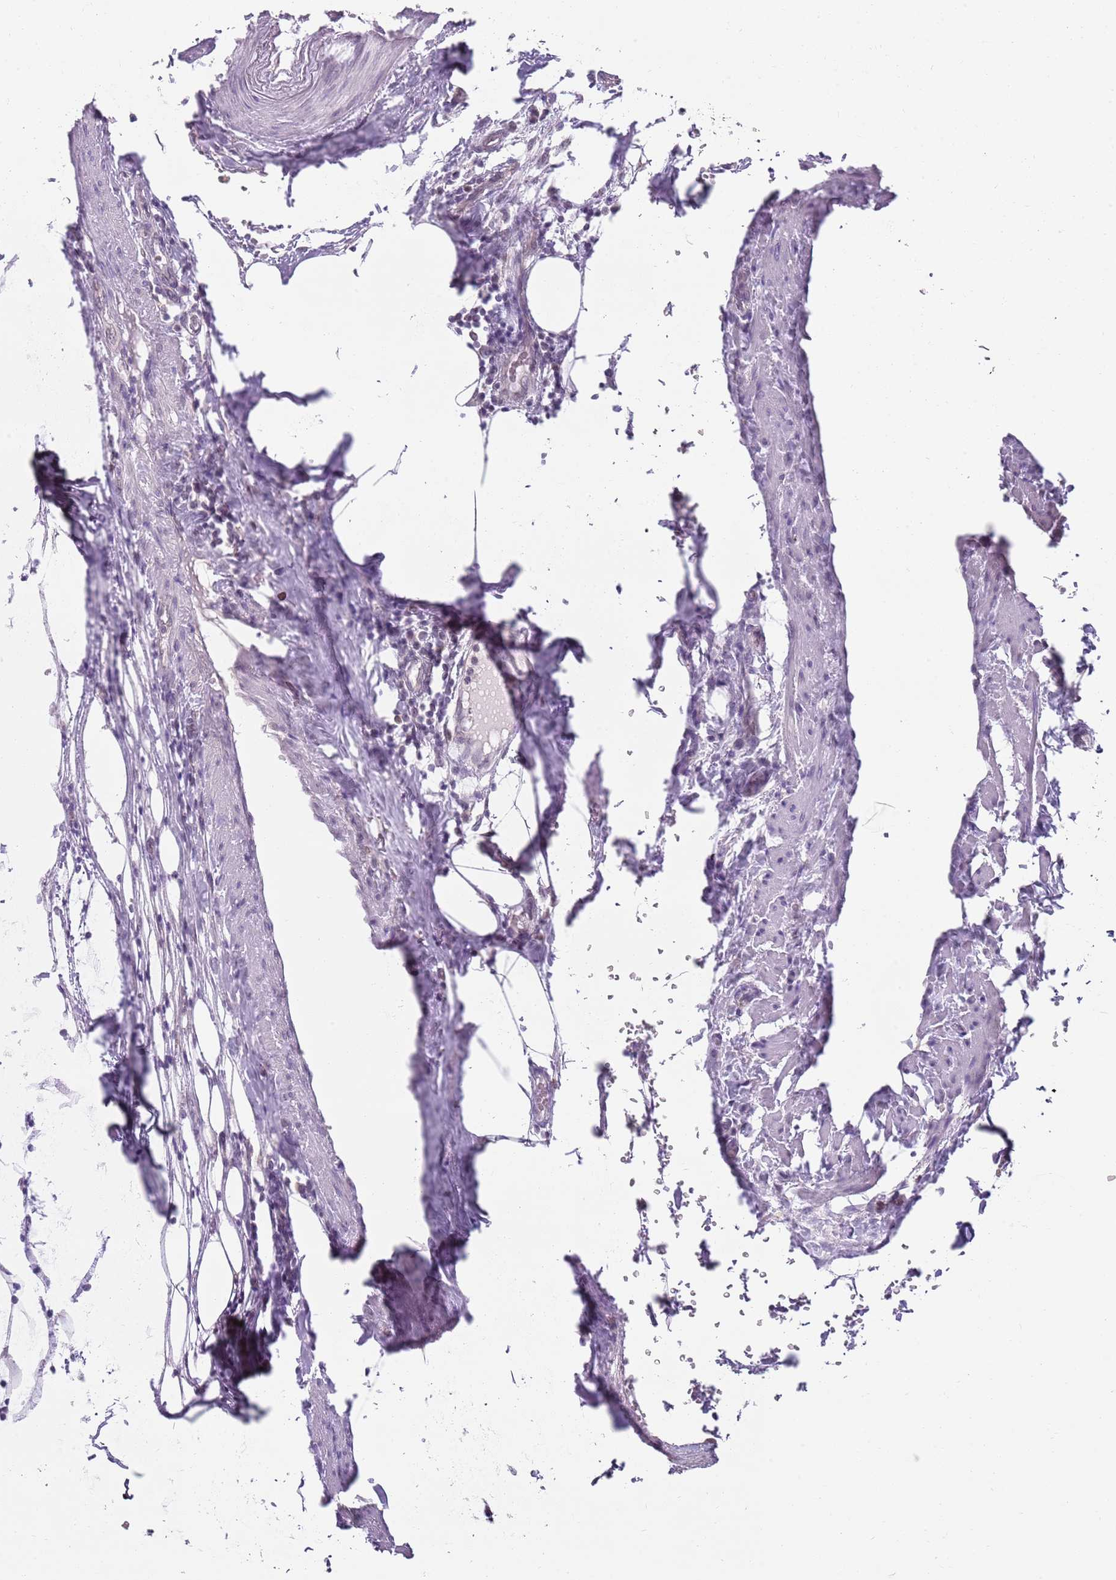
{"staining": {"intensity": "negative", "quantity": "none", "location": "none"}, "tissue": "urothelial cancer", "cell_type": "Tumor cells", "image_type": "cancer", "snomed": [{"axis": "morphology", "description": "Urothelial carcinoma, High grade"}, {"axis": "topography", "description": "Urinary bladder"}], "caption": "Immunohistochemistry micrograph of neoplastic tissue: human urothelial cancer stained with DAB reveals no significant protein staining in tumor cells.", "gene": "SMARCAL1", "patient": {"sex": "male", "age": 64}}